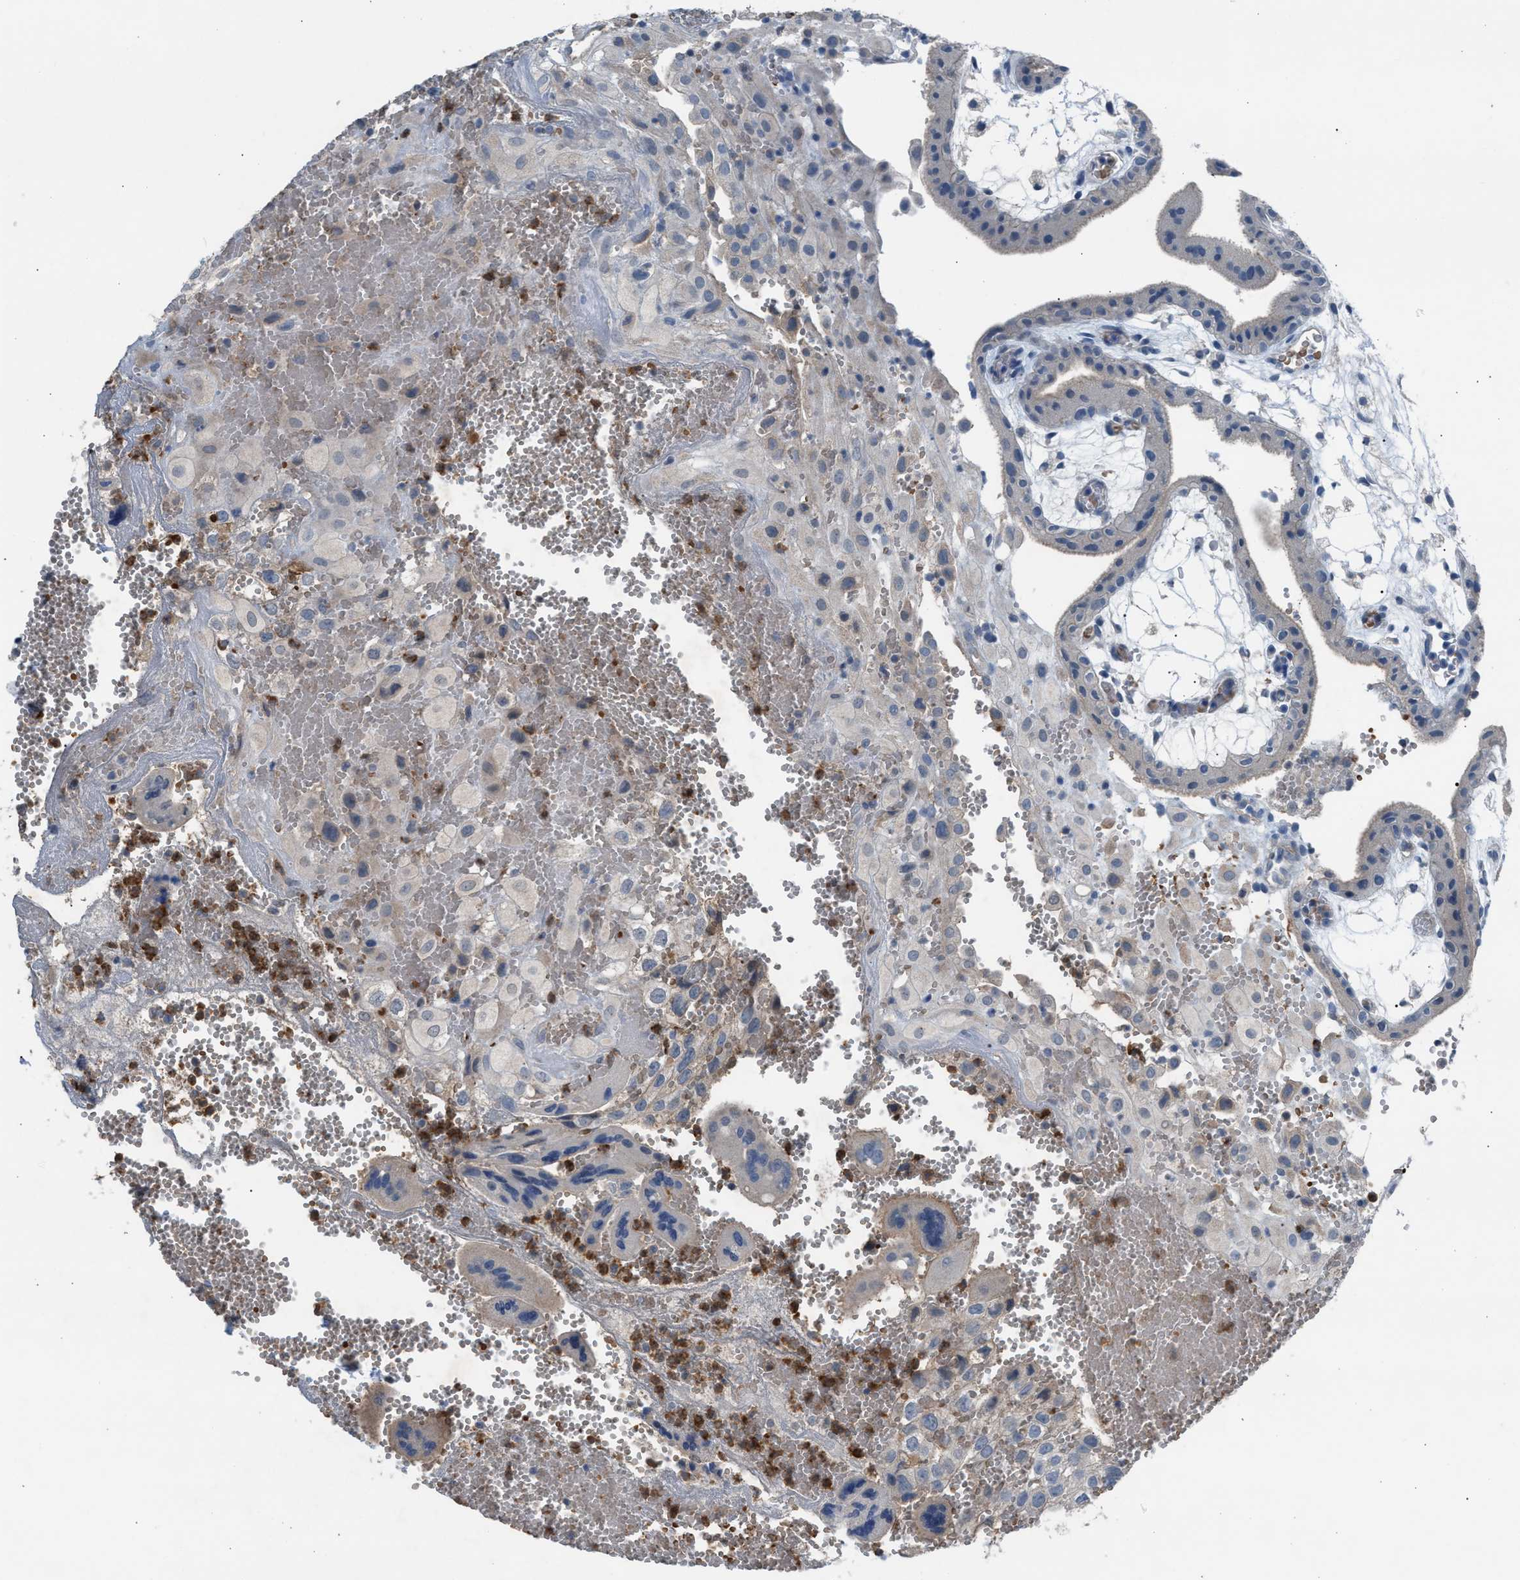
{"staining": {"intensity": "negative", "quantity": "none", "location": "none"}, "tissue": "placenta", "cell_type": "Decidual cells", "image_type": "normal", "snomed": [{"axis": "morphology", "description": "Normal tissue, NOS"}, {"axis": "topography", "description": "Placenta"}], "caption": "High power microscopy photomicrograph of an IHC image of benign placenta, revealing no significant positivity in decidual cells.", "gene": "CFAP77", "patient": {"sex": "female", "age": 18}}